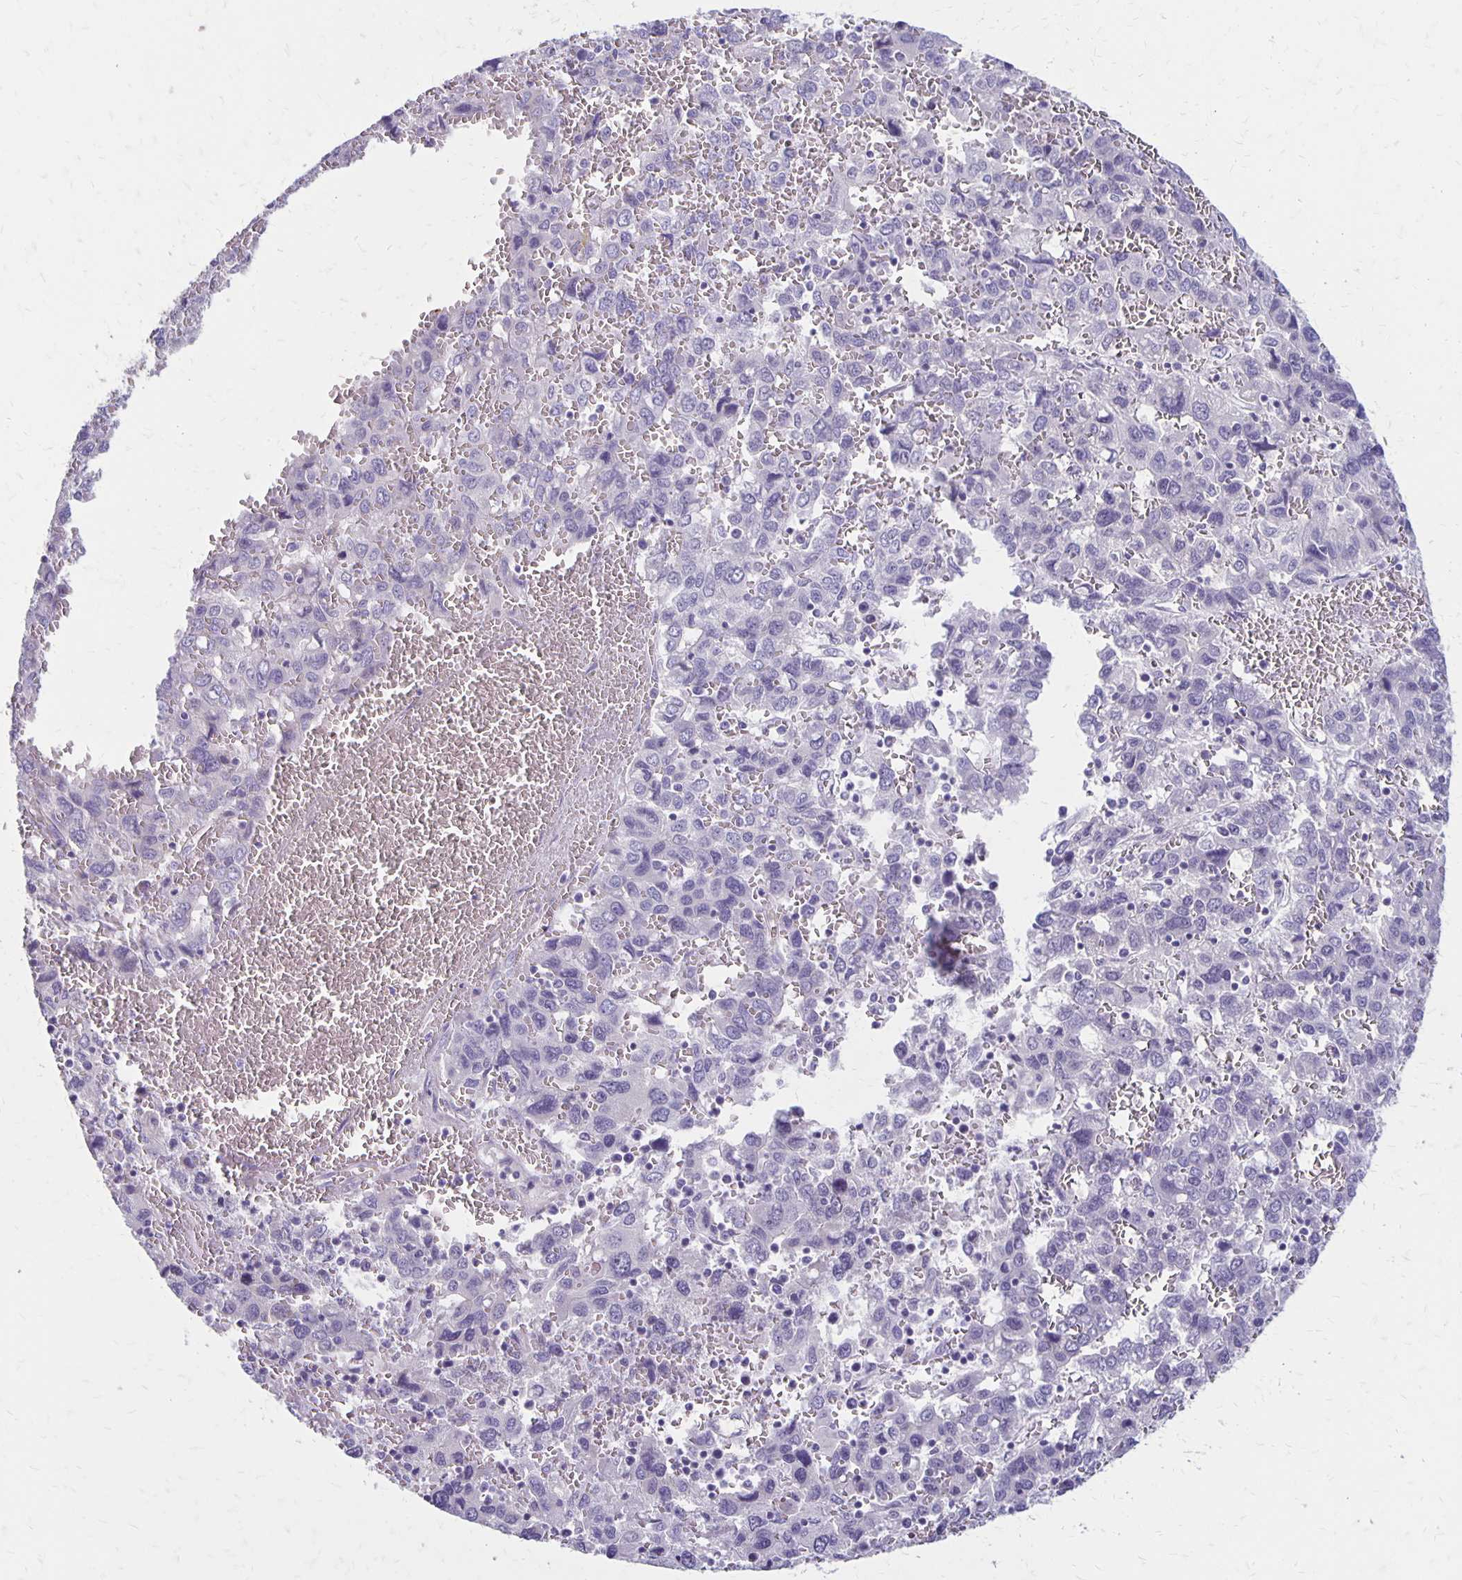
{"staining": {"intensity": "negative", "quantity": "none", "location": "none"}, "tissue": "liver cancer", "cell_type": "Tumor cells", "image_type": "cancer", "snomed": [{"axis": "morphology", "description": "Carcinoma, Hepatocellular, NOS"}, {"axis": "topography", "description": "Liver"}], "caption": "Immunohistochemistry micrograph of liver hepatocellular carcinoma stained for a protein (brown), which displays no staining in tumor cells.", "gene": "HOMER1", "patient": {"sex": "male", "age": 69}}